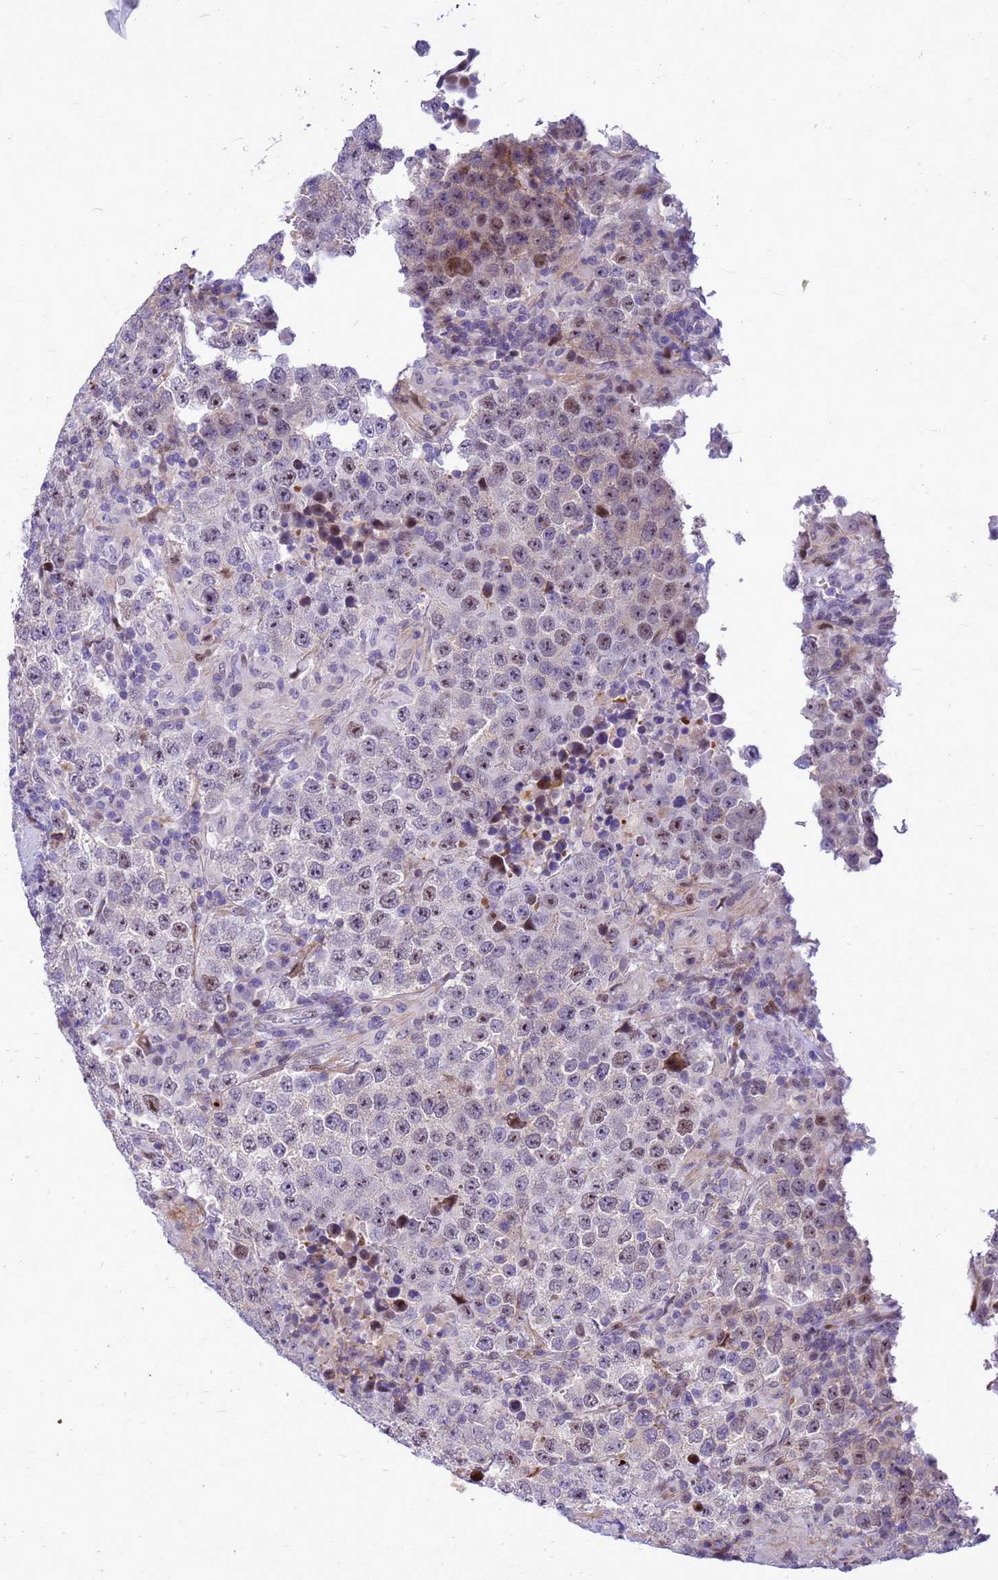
{"staining": {"intensity": "moderate", "quantity": "<25%", "location": "nuclear"}, "tissue": "testis cancer", "cell_type": "Tumor cells", "image_type": "cancer", "snomed": [{"axis": "morphology", "description": "Normal tissue, NOS"}, {"axis": "morphology", "description": "Urothelial carcinoma, High grade"}, {"axis": "morphology", "description": "Seminoma, NOS"}, {"axis": "morphology", "description": "Carcinoma, Embryonal, NOS"}, {"axis": "topography", "description": "Urinary bladder"}, {"axis": "topography", "description": "Testis"}], "caption": "The histopathology image shows staining of testis cancer (embryonal carcinoma), revealing moderate nuclear protein staining (brown color) within tumor cells.", "gene": "ADAMTS7", "patient": {"sex": "male", "age": 41}}